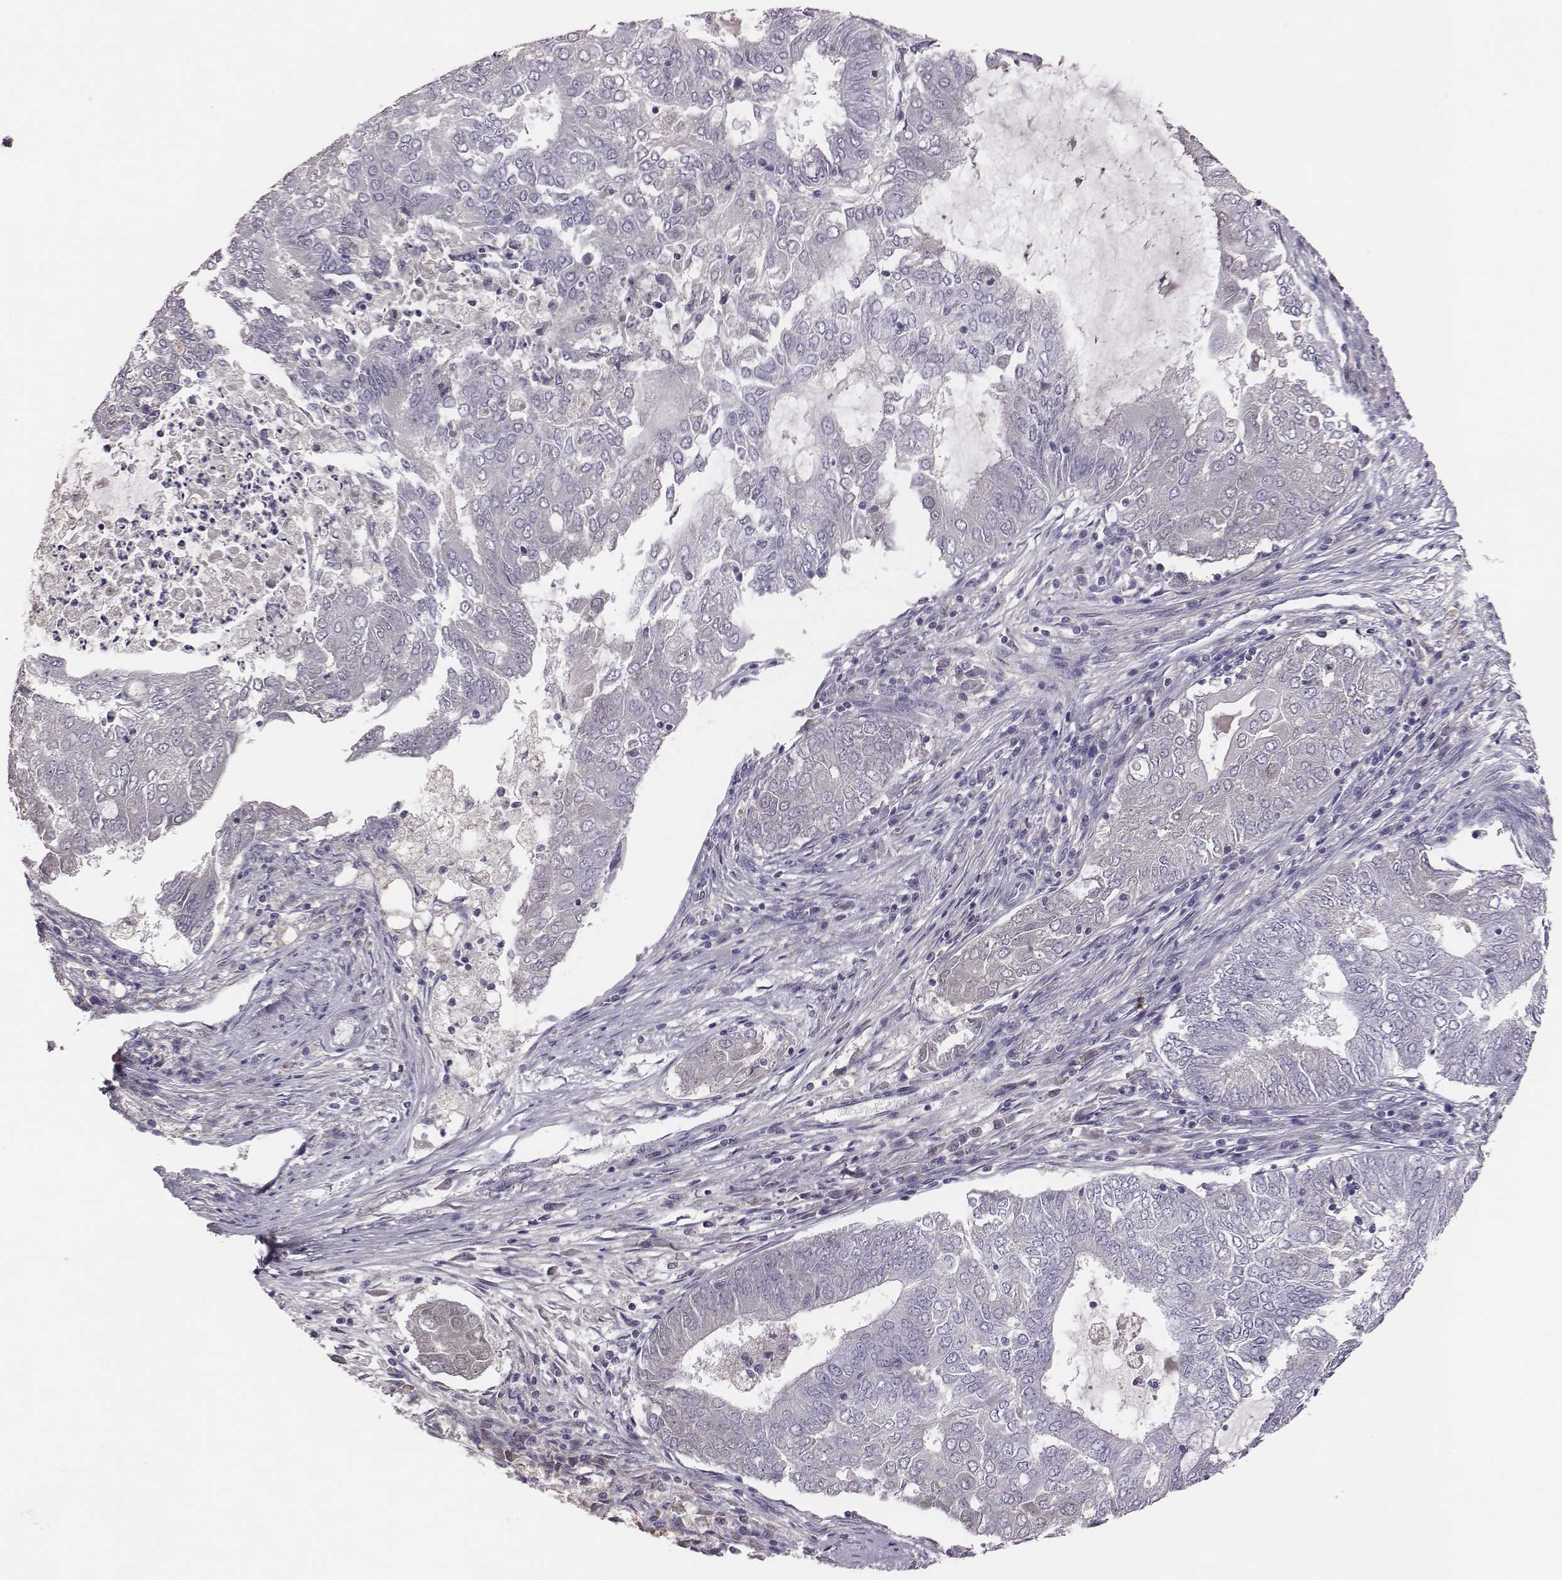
{"staining": {"intensity": "negative", "quantity": "none", "location": "none"}, "tissue": "endometrial cancer", "cell_type": "Tumor cells", "image_type": "cancer", "snomed": [{"axis": "morphology", "description": "Adenocarcinoma, NOS"}, {"axis": "topography", "description": "Endometrium"}], "caption": "Tumor cells show no significant protein staining in endometrial cancer.", "gene": "EN1", "patient": {"sex": "female", "age": 62}}